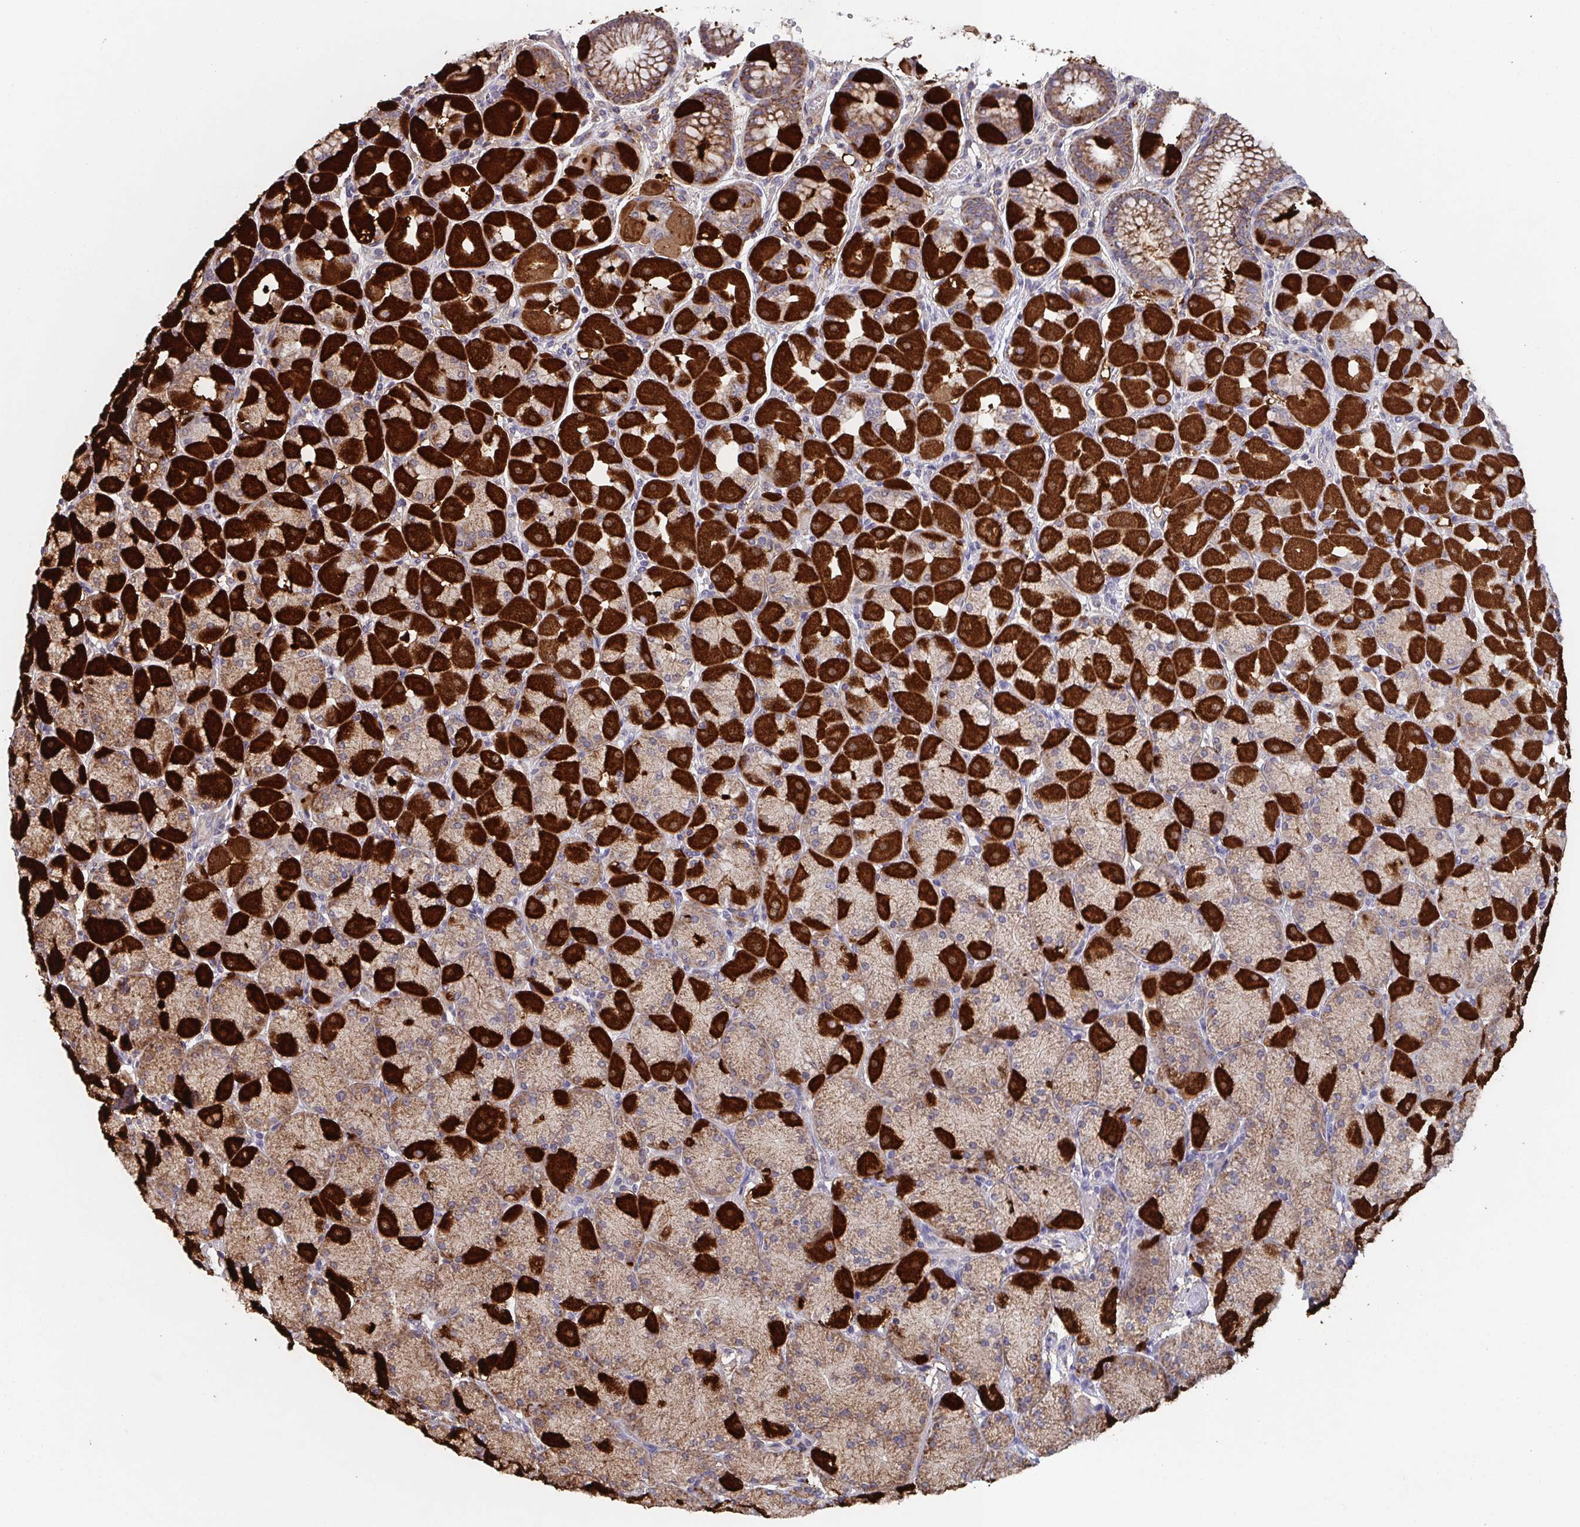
{"staining": {"intensity": "strong", "quantity": "25%-75%", "location": "cytoplasmic/membranous"}, "tissue": "stomach", "cell_type": "Glandular cells", "image_type": "normal", "snomed": [{"axis": "morphology", "description": "Normal tissue, NOS"}, {"axis": "topography", "description": "Stomach, upper"}], "caption": "Glandular cells display strong cytoplasmic/membranous positivity in approximately 25%-75% of cells in unremarkable stomach.", "gene": "MT", "patient": {"sex": "female", "age": 56}}